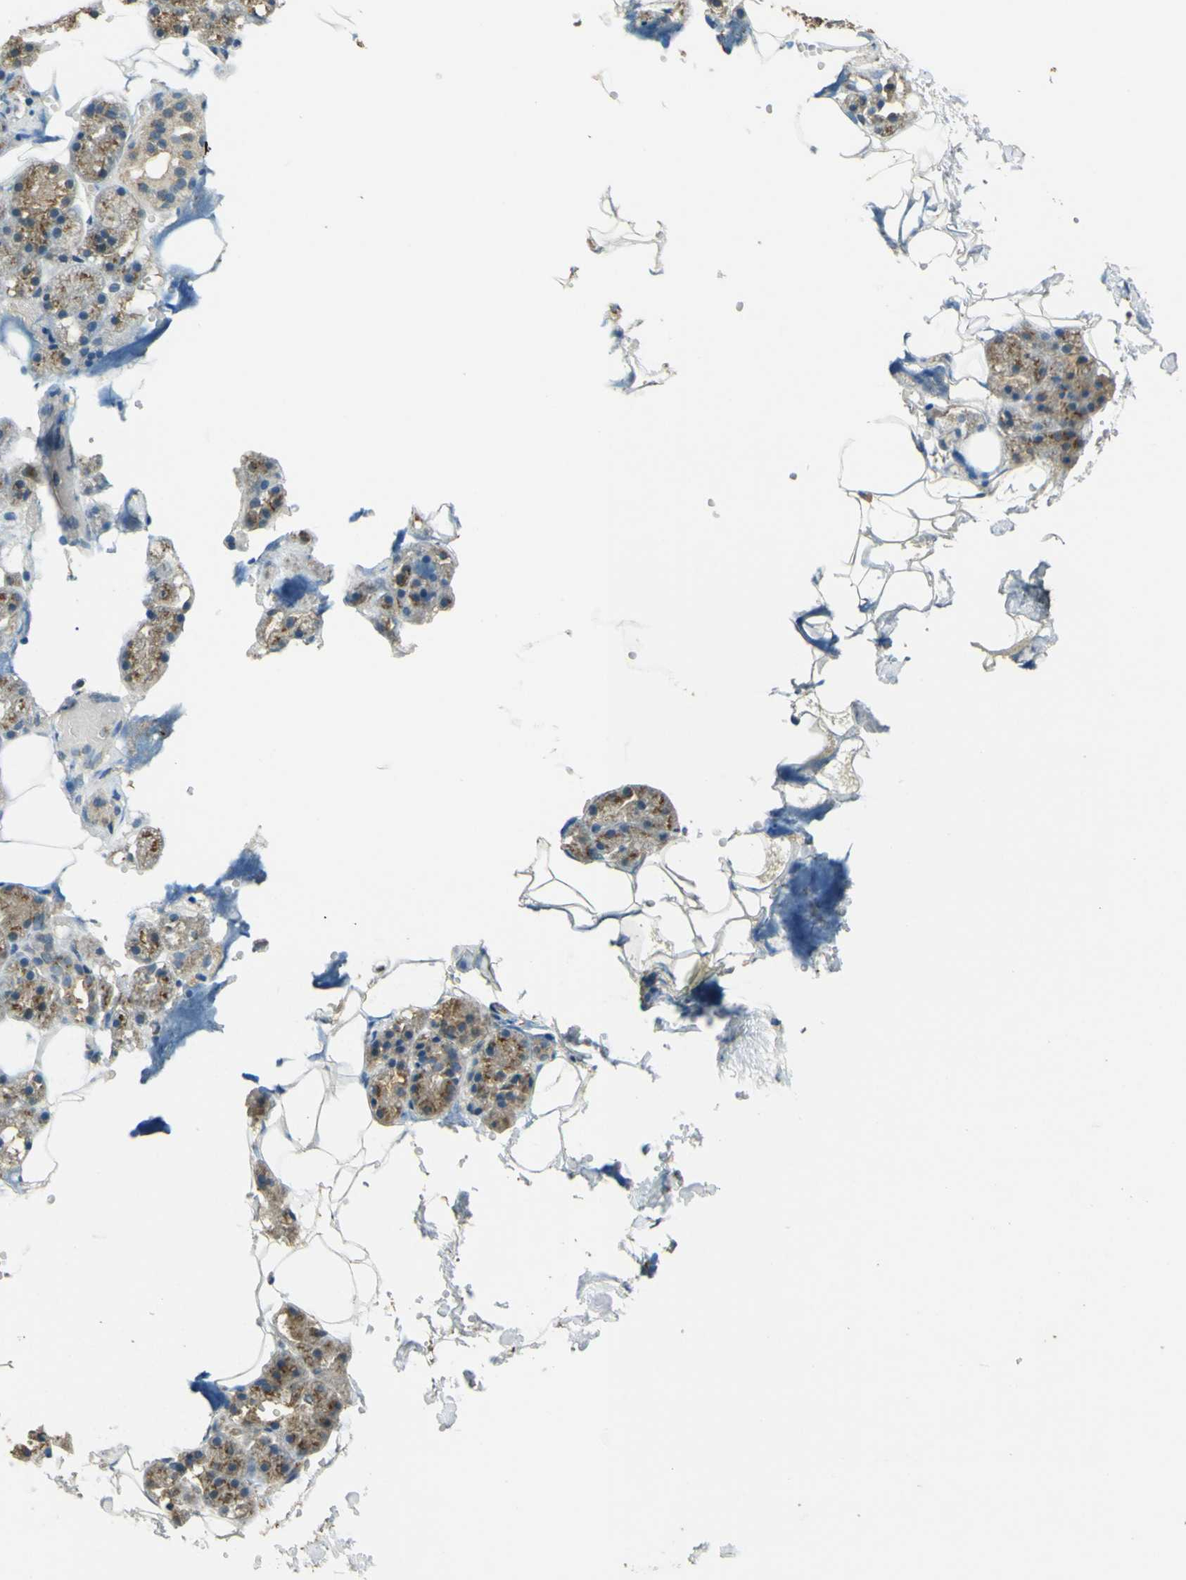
{"staining": {"intensity": "strong", "quantity": ">75%", "location": "cytoplasmic/membranous"}, "tissue": "salivary gland", "cell_type": "Glandular cells", "image_type": "normal", "snomed": [{"axis": "morphology", "description": "Normal tissue, NOS"}, {"axis": "topography", "description": "Salivary gland"}], "caption": "Immunohistochemistry (IHC) (DAB (3,3'-diaminobenzidine)) staining of normal salivary gland reveals strong cytoplasmic/membranous protein expression in approximately >75% of glandular cells.", "gene": "GOLGA1", "patient": {"sex": "male", "age": 62}}